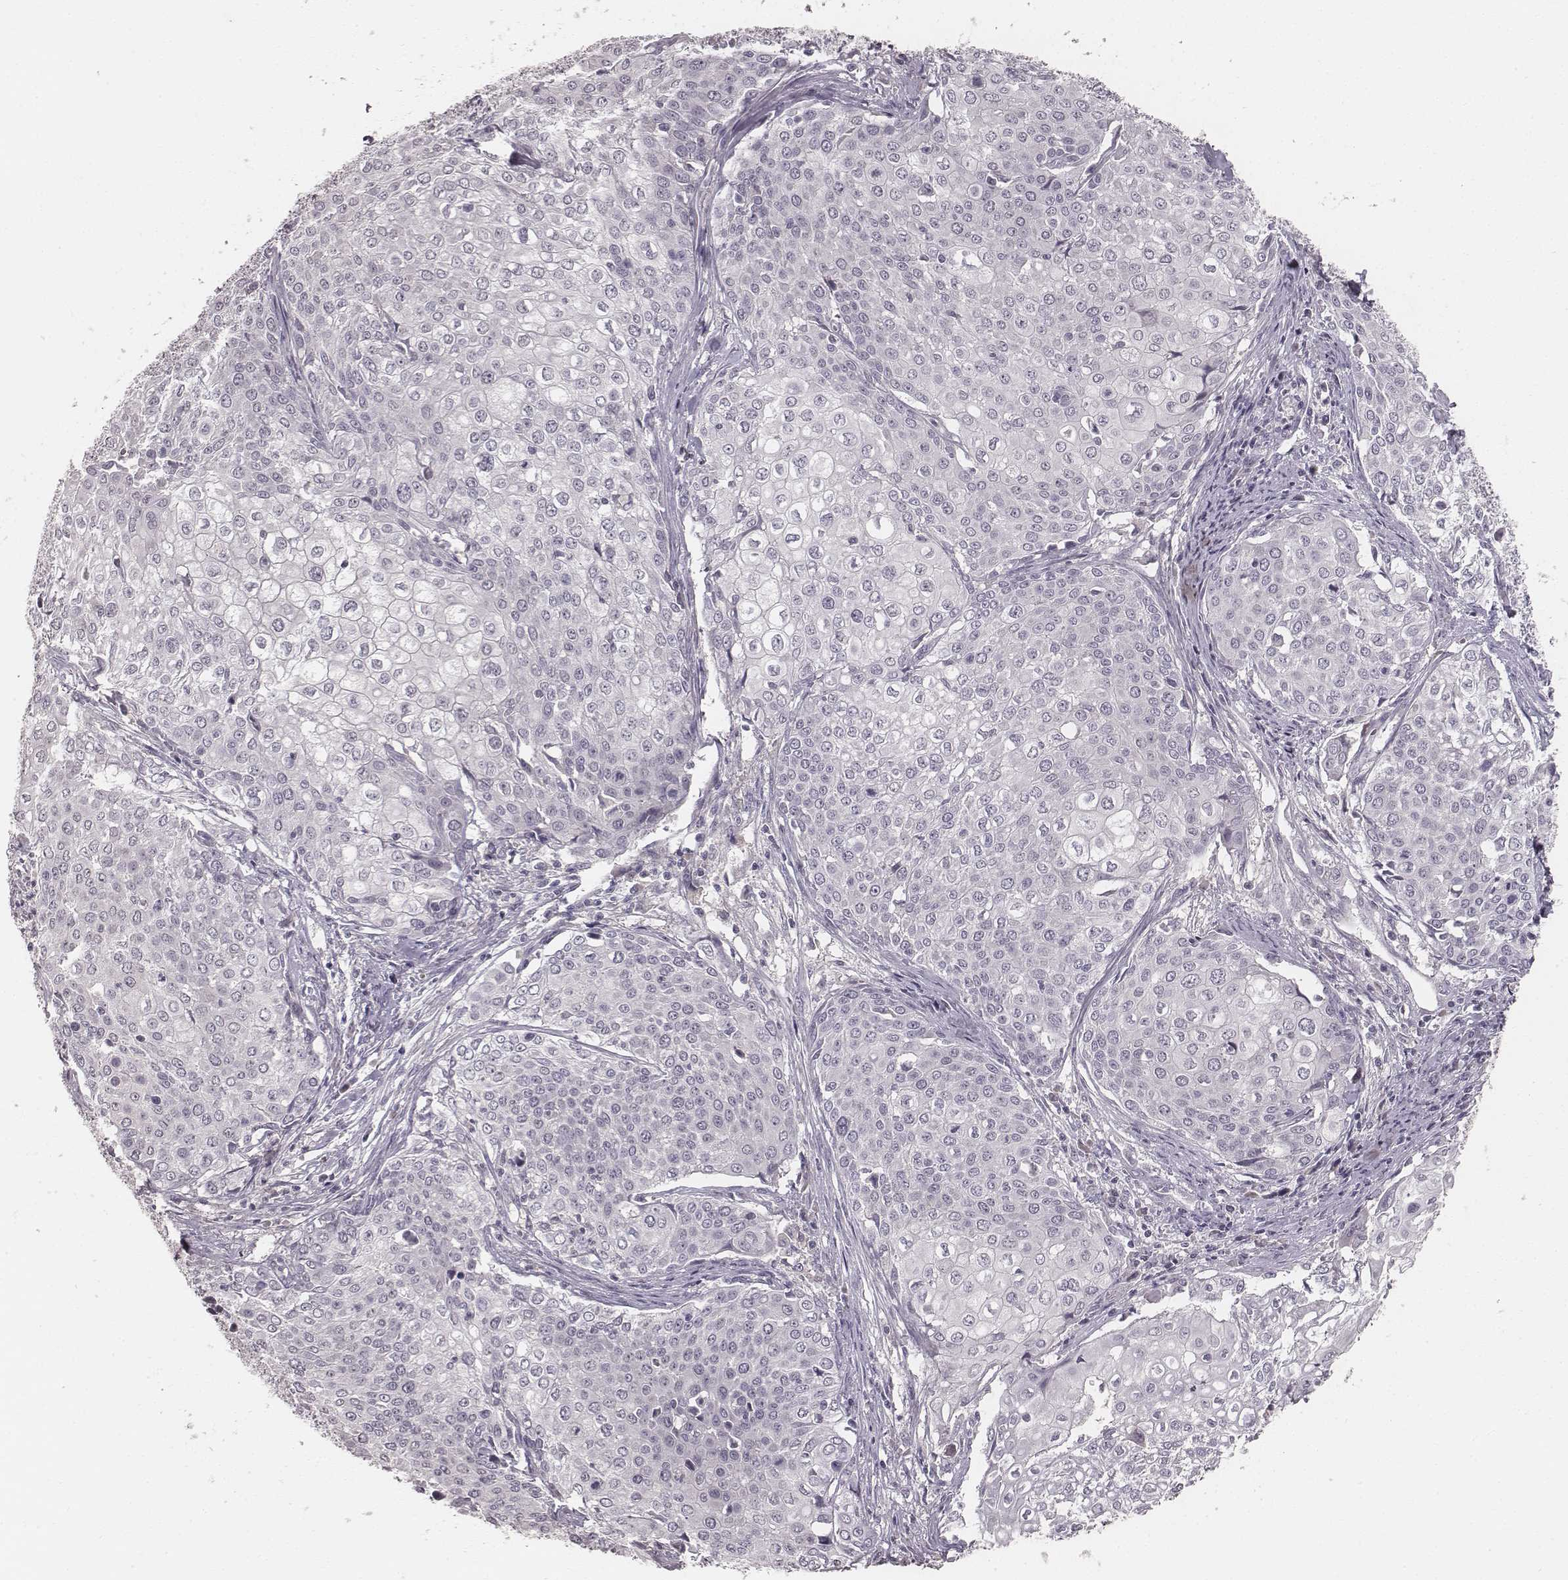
{"staining": {"intensity": "negative", "quantity": "none", "location": "none"}, "tissue": "cervical cancer", "cell_type": "Tumor cells", "image_type": "cancer", "snomed": [{"axis": "morphology", "description": "Squamous cell carcinoma, NOS"}, {"axis": "topography", "description": "Cervix"}], "caption": "This is a photomicrograph of IHC staining of cervical cancer, which shows no positivity in tumor cells.", "gene": "LY6K", "patient": {"sex": "female", "age": 39}}